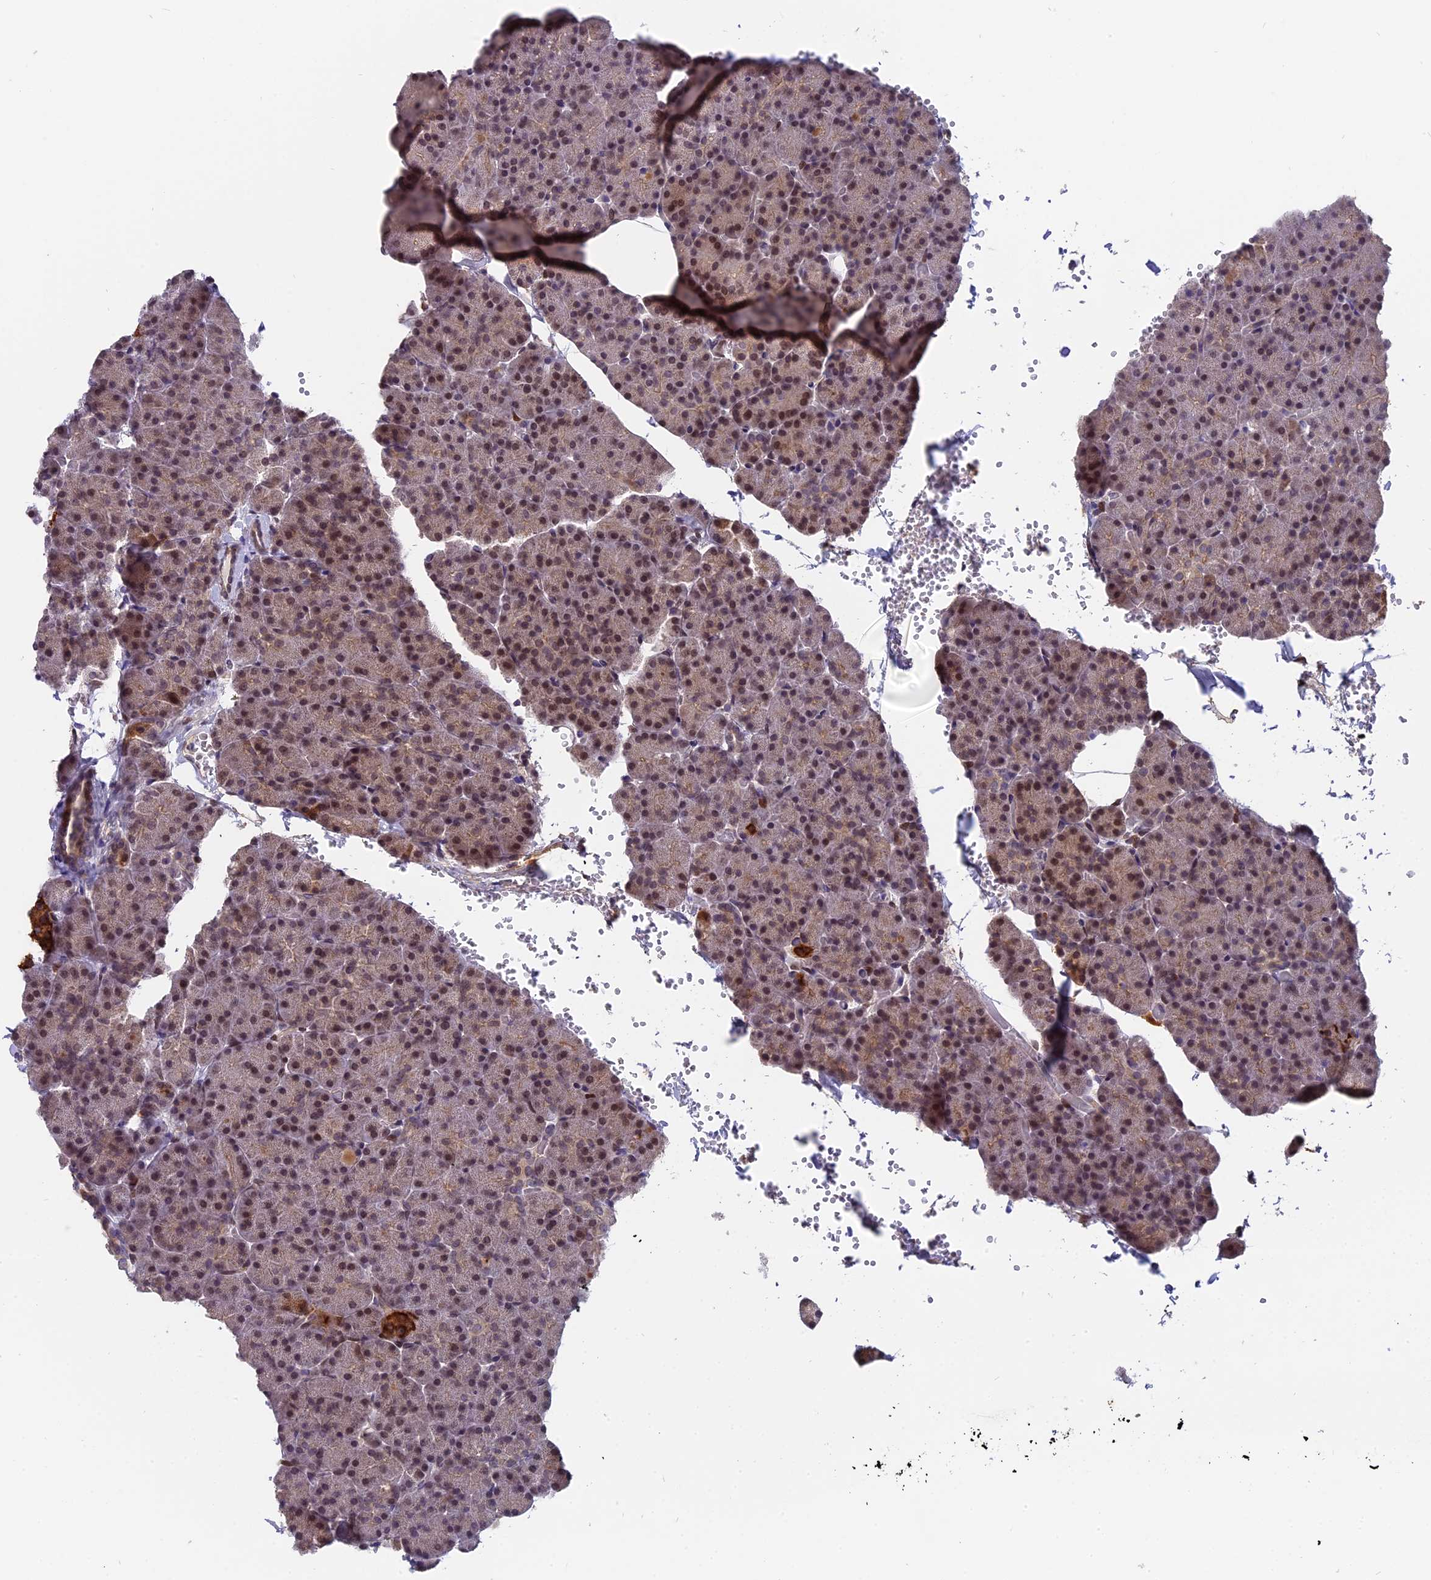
{"staining": {"intensity": "moderate", "quantity": "25%-75%", "location": "nuclear"}, "tissue": "pancreas", "cell_type": "Exocrine glandular cells", "image_type": "normal", "snomed": [{"axis": "morphology", "description": "Normal tissue, NOS"}, {"axis": "topography", "description": "Pancreas"}], "caption": "An image of pancreas stained for a protein exhibits moderate nuclear brown staining in exocrine glandular cells. Using DAB (3,3'-diaminobenzidine) (brown) and hematoxylin (blue) stains, captured at high magnification using brightfield microscopy.", "gene": "PYGO1", "patient": {"sex": "female", "age": 35}}